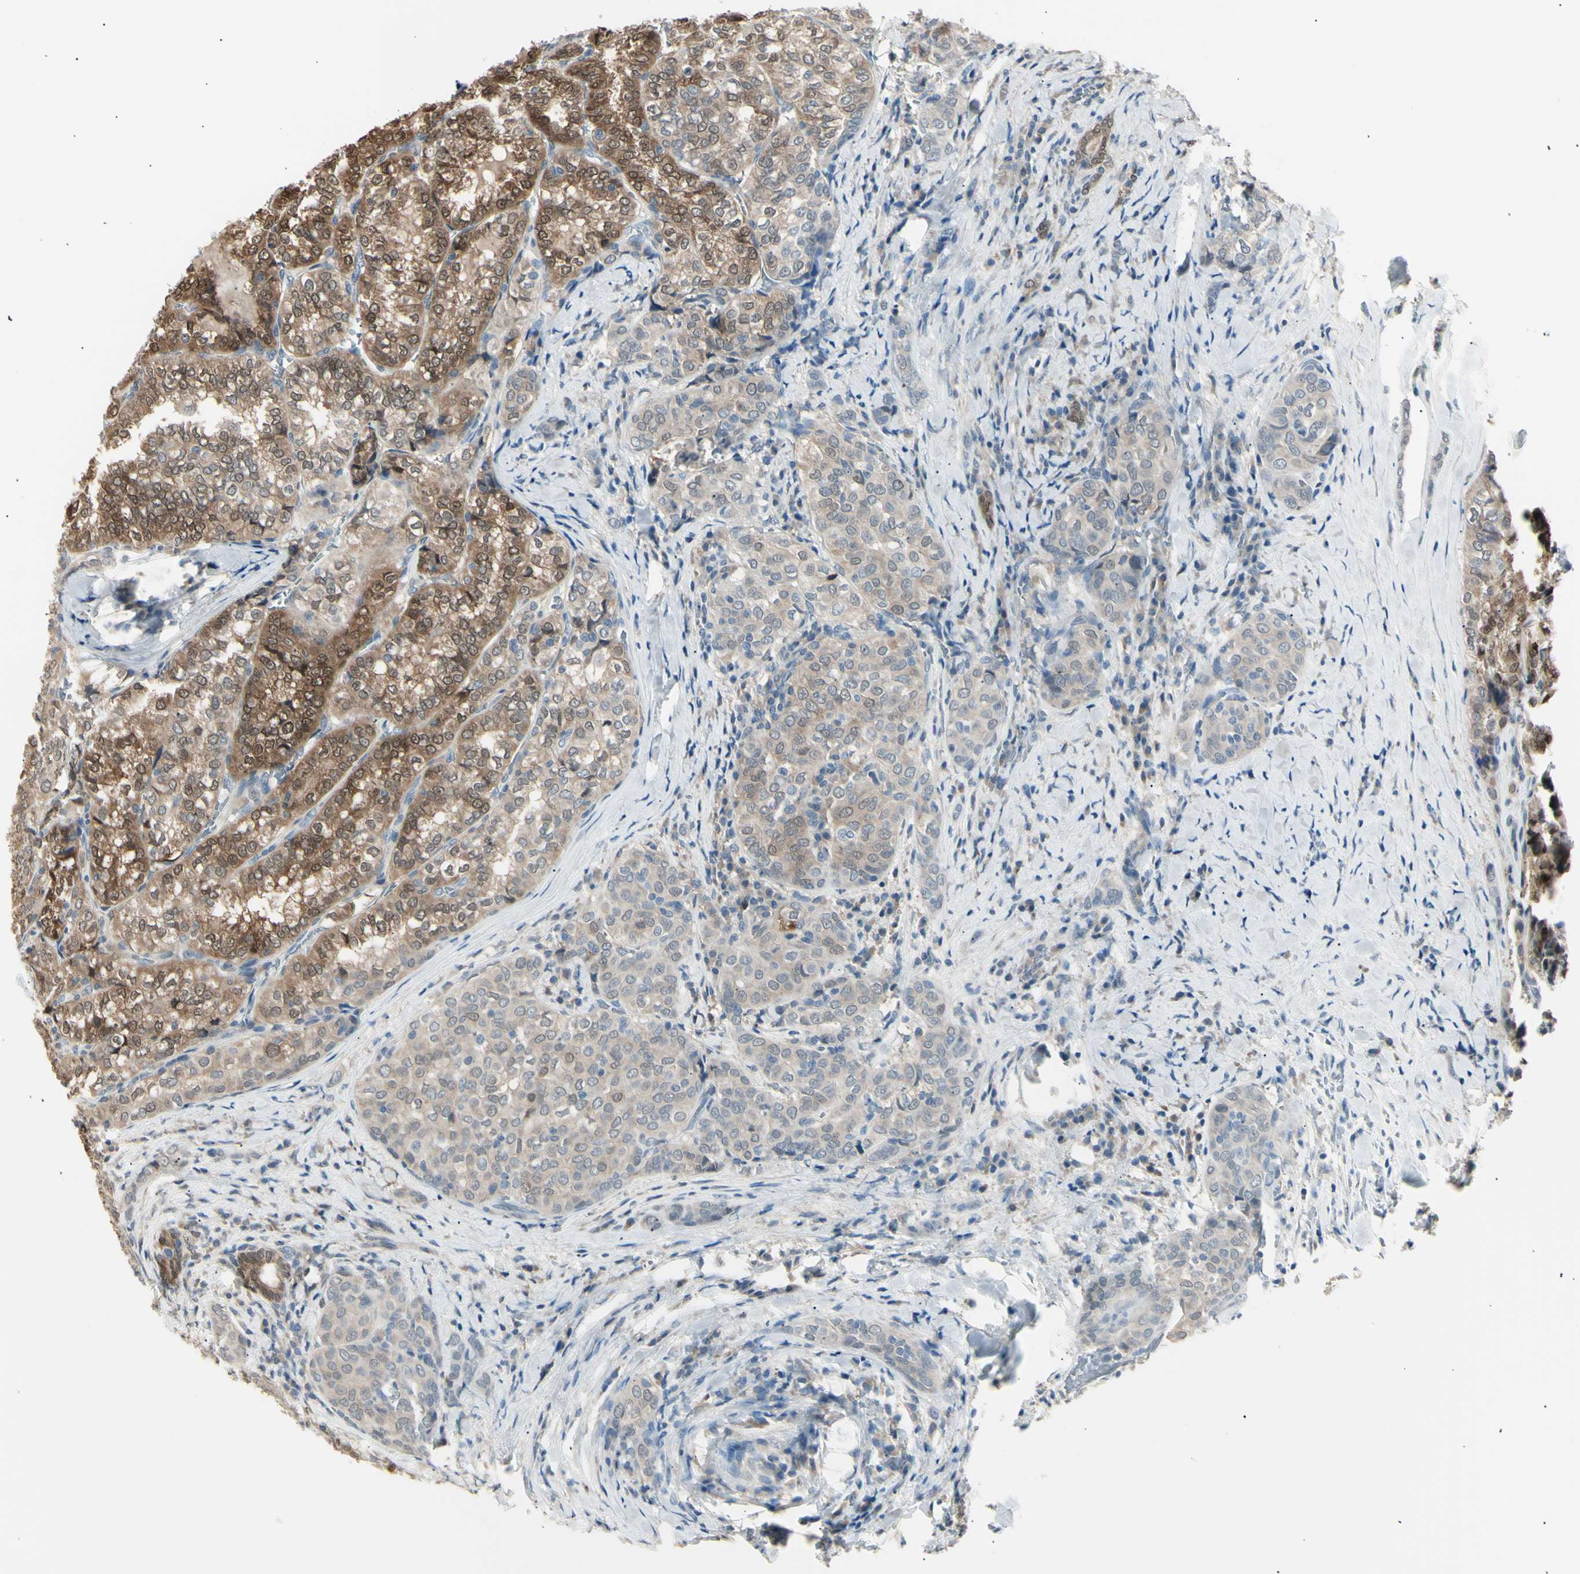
{"staining": {"intensity": "moderate", "quantity": ">75%", "location": "cytoplasmic/membranous,nuclear"}, "tissue": "thyroid cancer", "cell_type": "Tumor cells", "image_type": "cancer", "snomed": [{"axis": "morphology", "description": "Normal tissue, NOS"}, {"axis": "morphology", "description": "Papillary adenocarcinoma, NOS"}, {"axis": "topography", "description": "Thyroid gland"}], "caption": "Papillary adenocarcinoma (thyroid) stained with DAB (3,3'-diaminobenzidine) immunohistochemistry exhibits medium levels of moderate cytoplasmic/membranous and nuclear staining in approximately >75% of tumor cells.", "gene": "LHPP", "patient": {"sex": "female", "age": 30}}